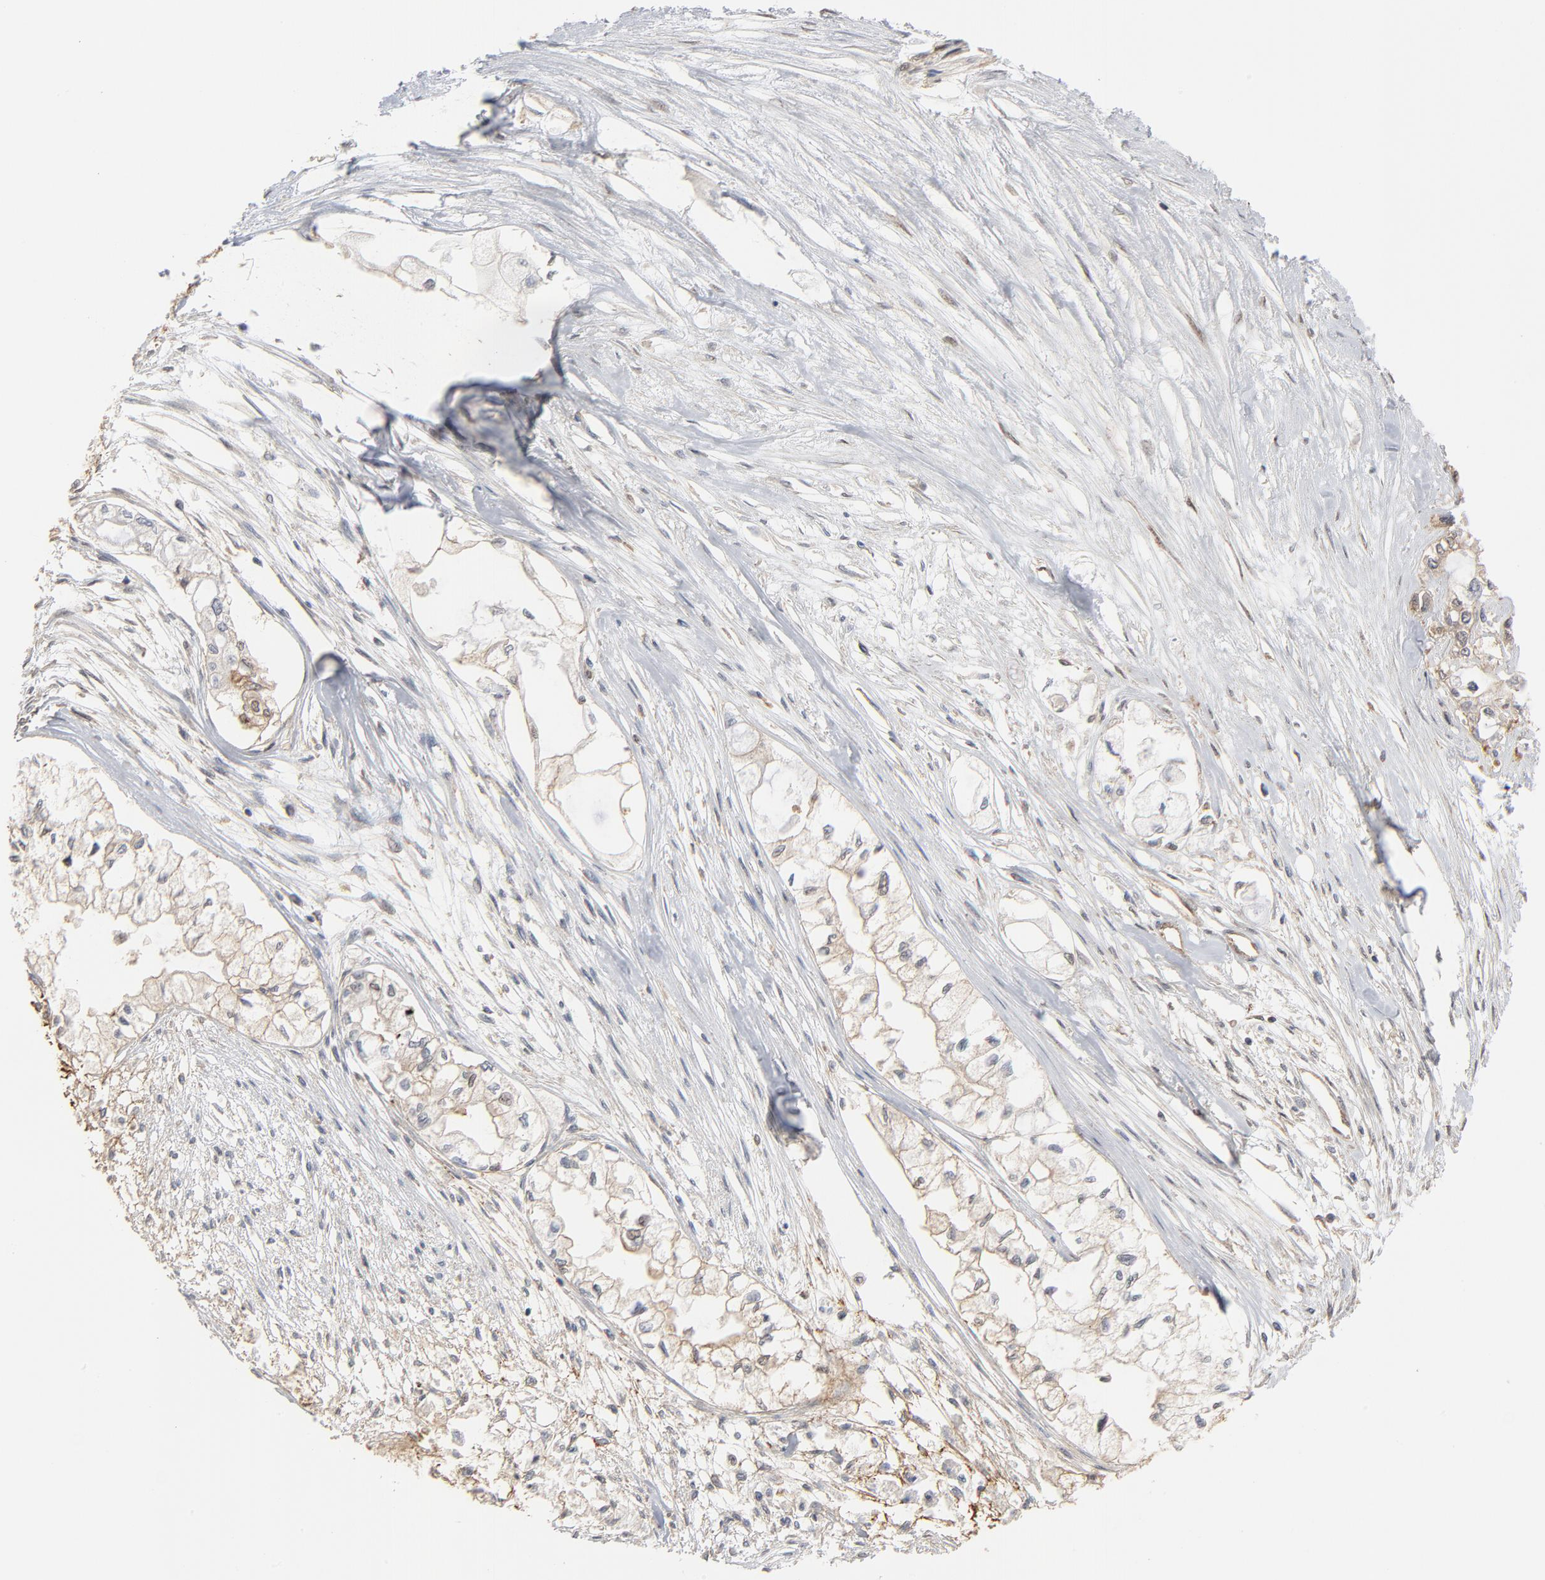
{"staining": {"intensity": "weak", "quantity": "25%-75%", "location": "cytoplasmic/membranous"}, "tissue": "pancreatic cancer", "cell_type": "Tumor cells", "image_type": "cancer", "snomed": [{"axis": "morphology", "description": "Adenocarcinoma, NOS"}, {"axis": "topography", "description": "Pancreas"}], "caption": "Immunohistochemical staining of human pancreatic adenocarcinoma shows low levels of weak cytoplasmic/membranous staining in about 25%-75% of tumor cells. The staining was performed using DAB (3,3'-diaminobenzidine), with brown indicating positive protein expression. Nuclei are stained blue with hematoxylin.", "gene": "EPCAM", "patient": {"sex": "male", "age": 79}}